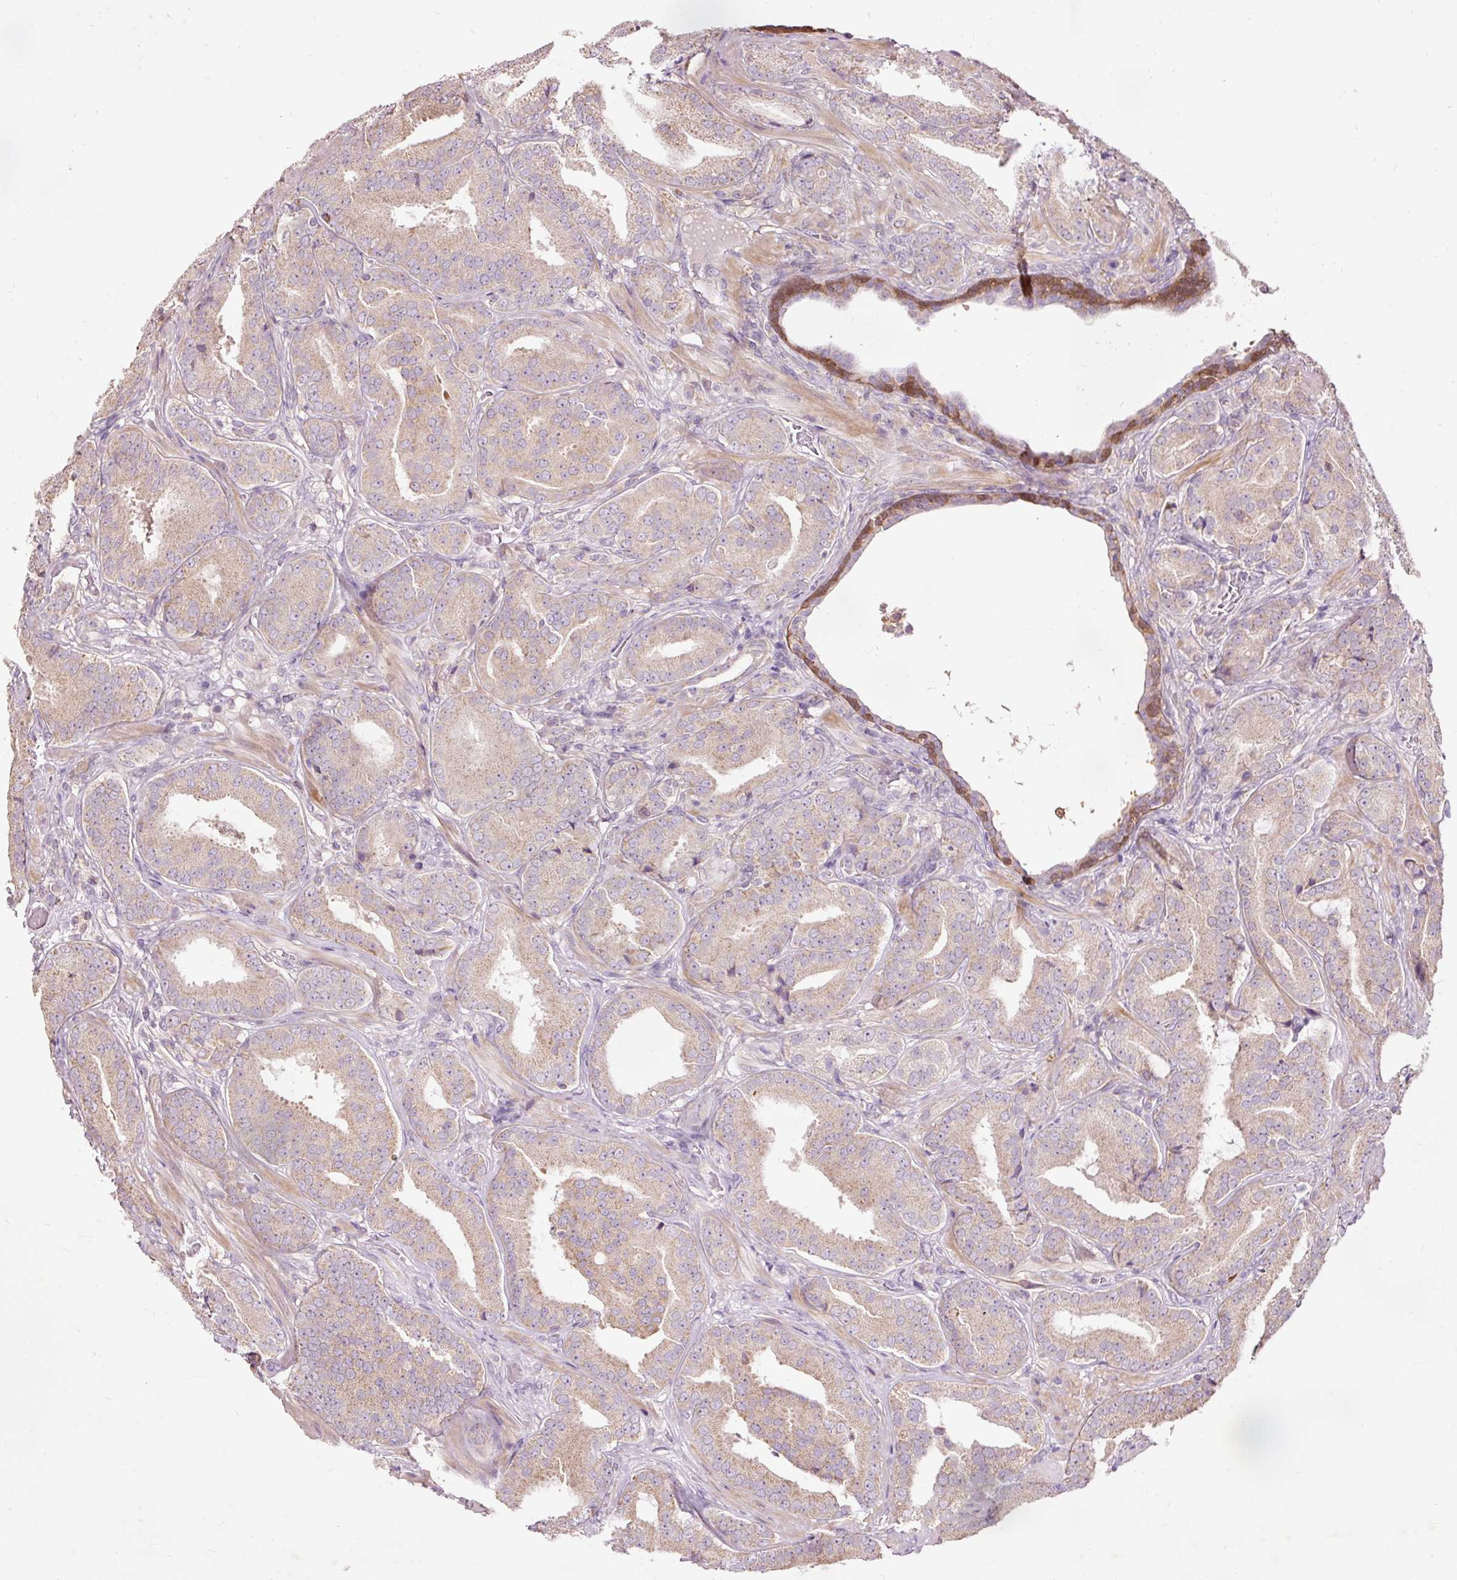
{"staining": {"intensity": "weak", "quantity": "25%-75%", "location": "cytoplasmic/membranous"}, "tissue": "prostate cancer", "cell_type": "Tumor cells", "image_type": "cancer", "snomed": [{"axis": "morphology", "description": "Adenocarcinoma, High grade"}, {"axis": "topography", "description": "Prostate"}], "caption": "An immunohistochemistry (IHC) photomicrograph of tumor tissue is shown. Protein staining in brown shows weak cytoplasmic/membranous positivity in high-grade adenocarcinoma (prostate) within tumor cells.", "gene": "PRDX5", "patient": {"sex": "male", "age": 63}}